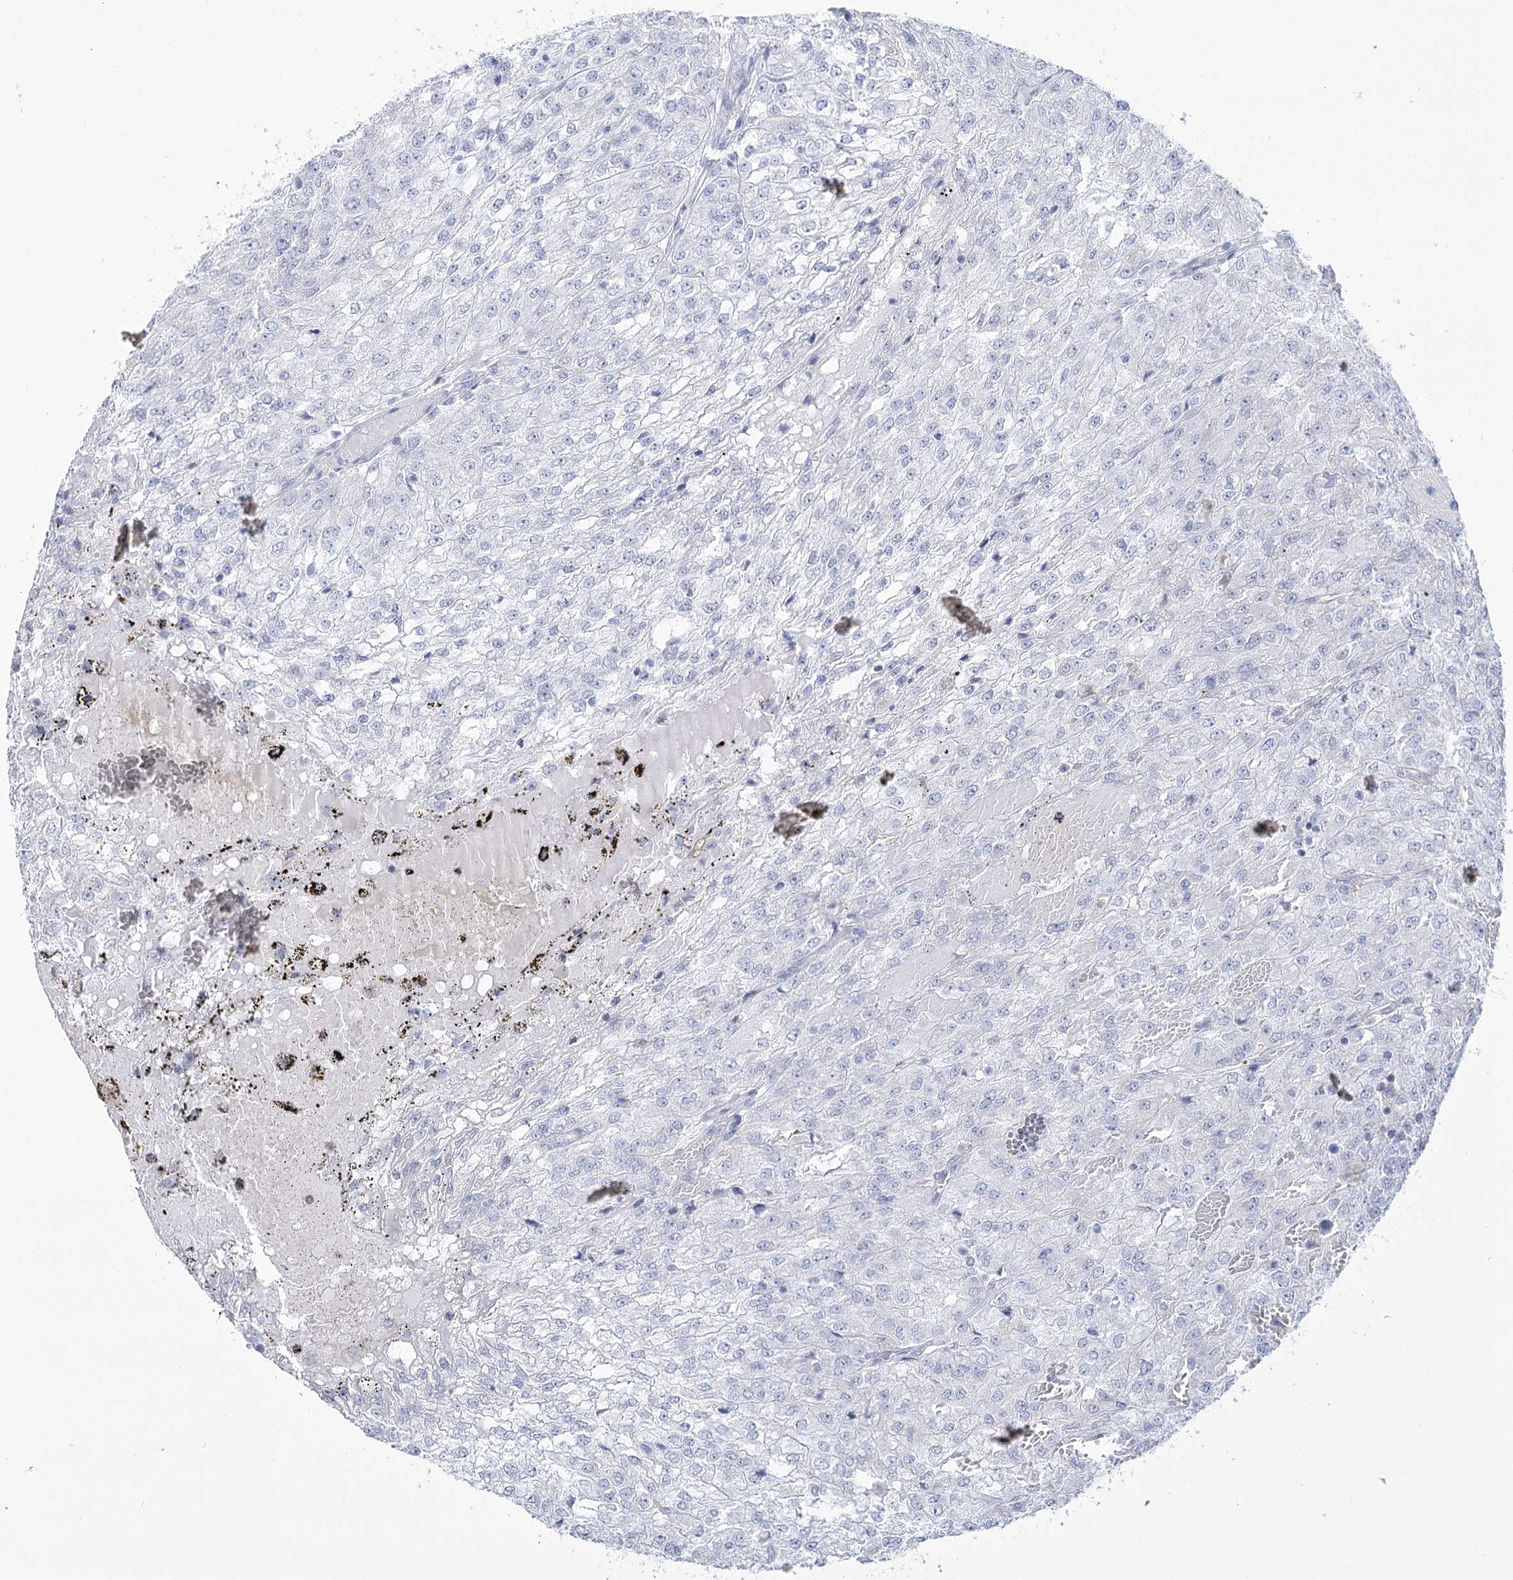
{"staining": {"intensity": "negative", "quantity": "none", "location": "none"}, "tissue": "renal cancer", "cell_type": "Tumor cells", "image_type": "cancer", "snomed": [{"axis": "morphology", "description": "Adenocarcinoma, NOS"}, {"axis": "topography", "description": "Kidney"}], "caption": "Micrograph shows no significant protein expression in tumor cells of renal adenocarcinoma. The staining is performed using DAB (3,3'-diaminobenzidine) brown chromogen with nuclei counter-stained in using hematoxylin.", "gene": "PDHB", "patient": {"sex": "female", "age": 54}}